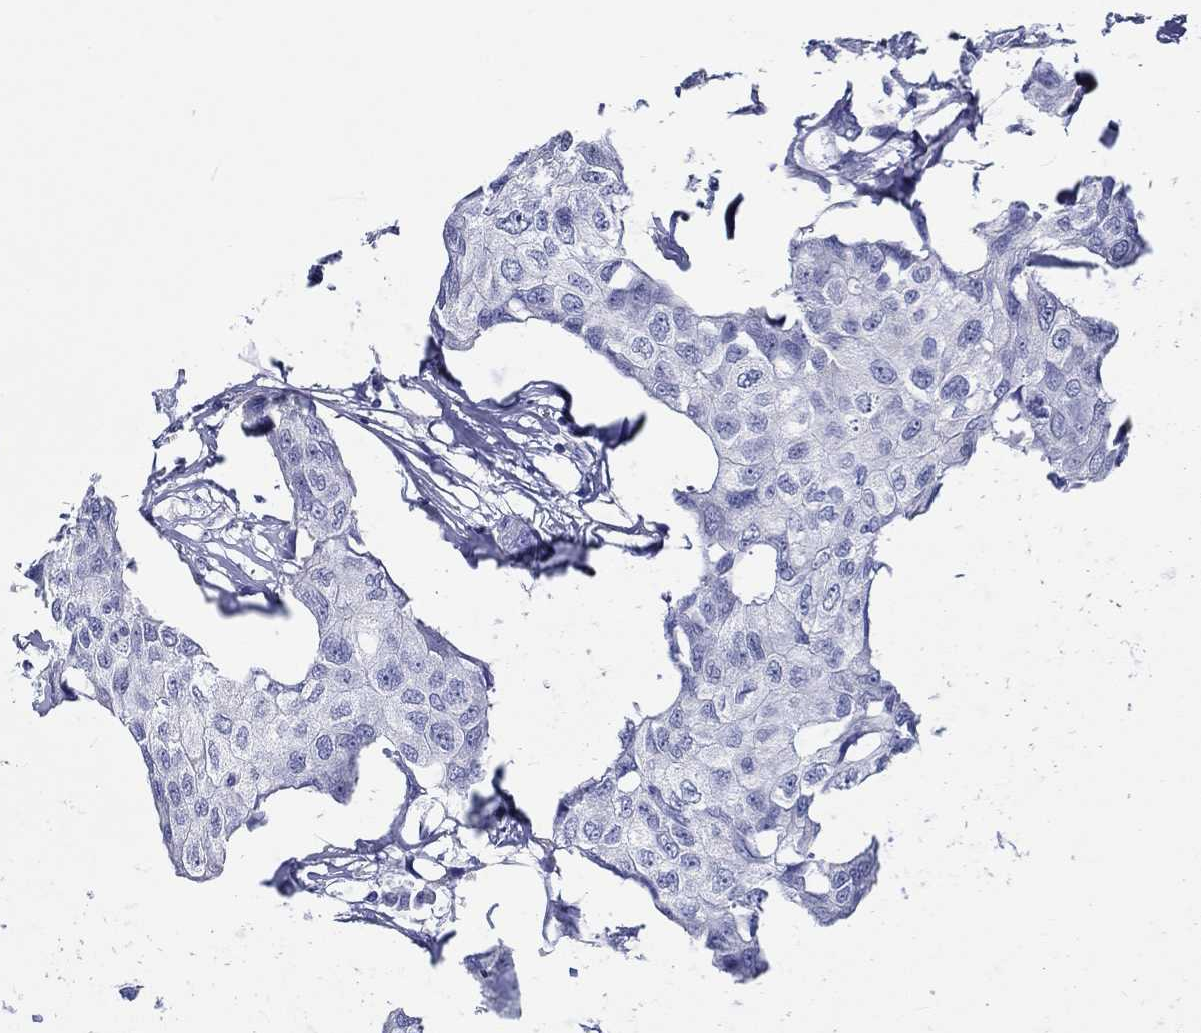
{"staining": {"intensity": "negative", "quantity": "none", "location": "none"}, "tissue": "breast cancer", "cell_type": "Tumor cells", "image_type": "cancer", "snomed": [{"axis": "morphology", "description": "Duct carcinoma"}, {"axis": "topography", "description": "Breast"}], "caption": "Protein analysis of breast cancer (infiltrating ductal carcinoma) shows no significant expression in tumor cells. (Brightfield microscopy of DAB (3,3'-diaminobenzidine) immunohistochemistry at high magnification).", "gene": "H1-1", "patient": {"sex": "female", "age": 80}}